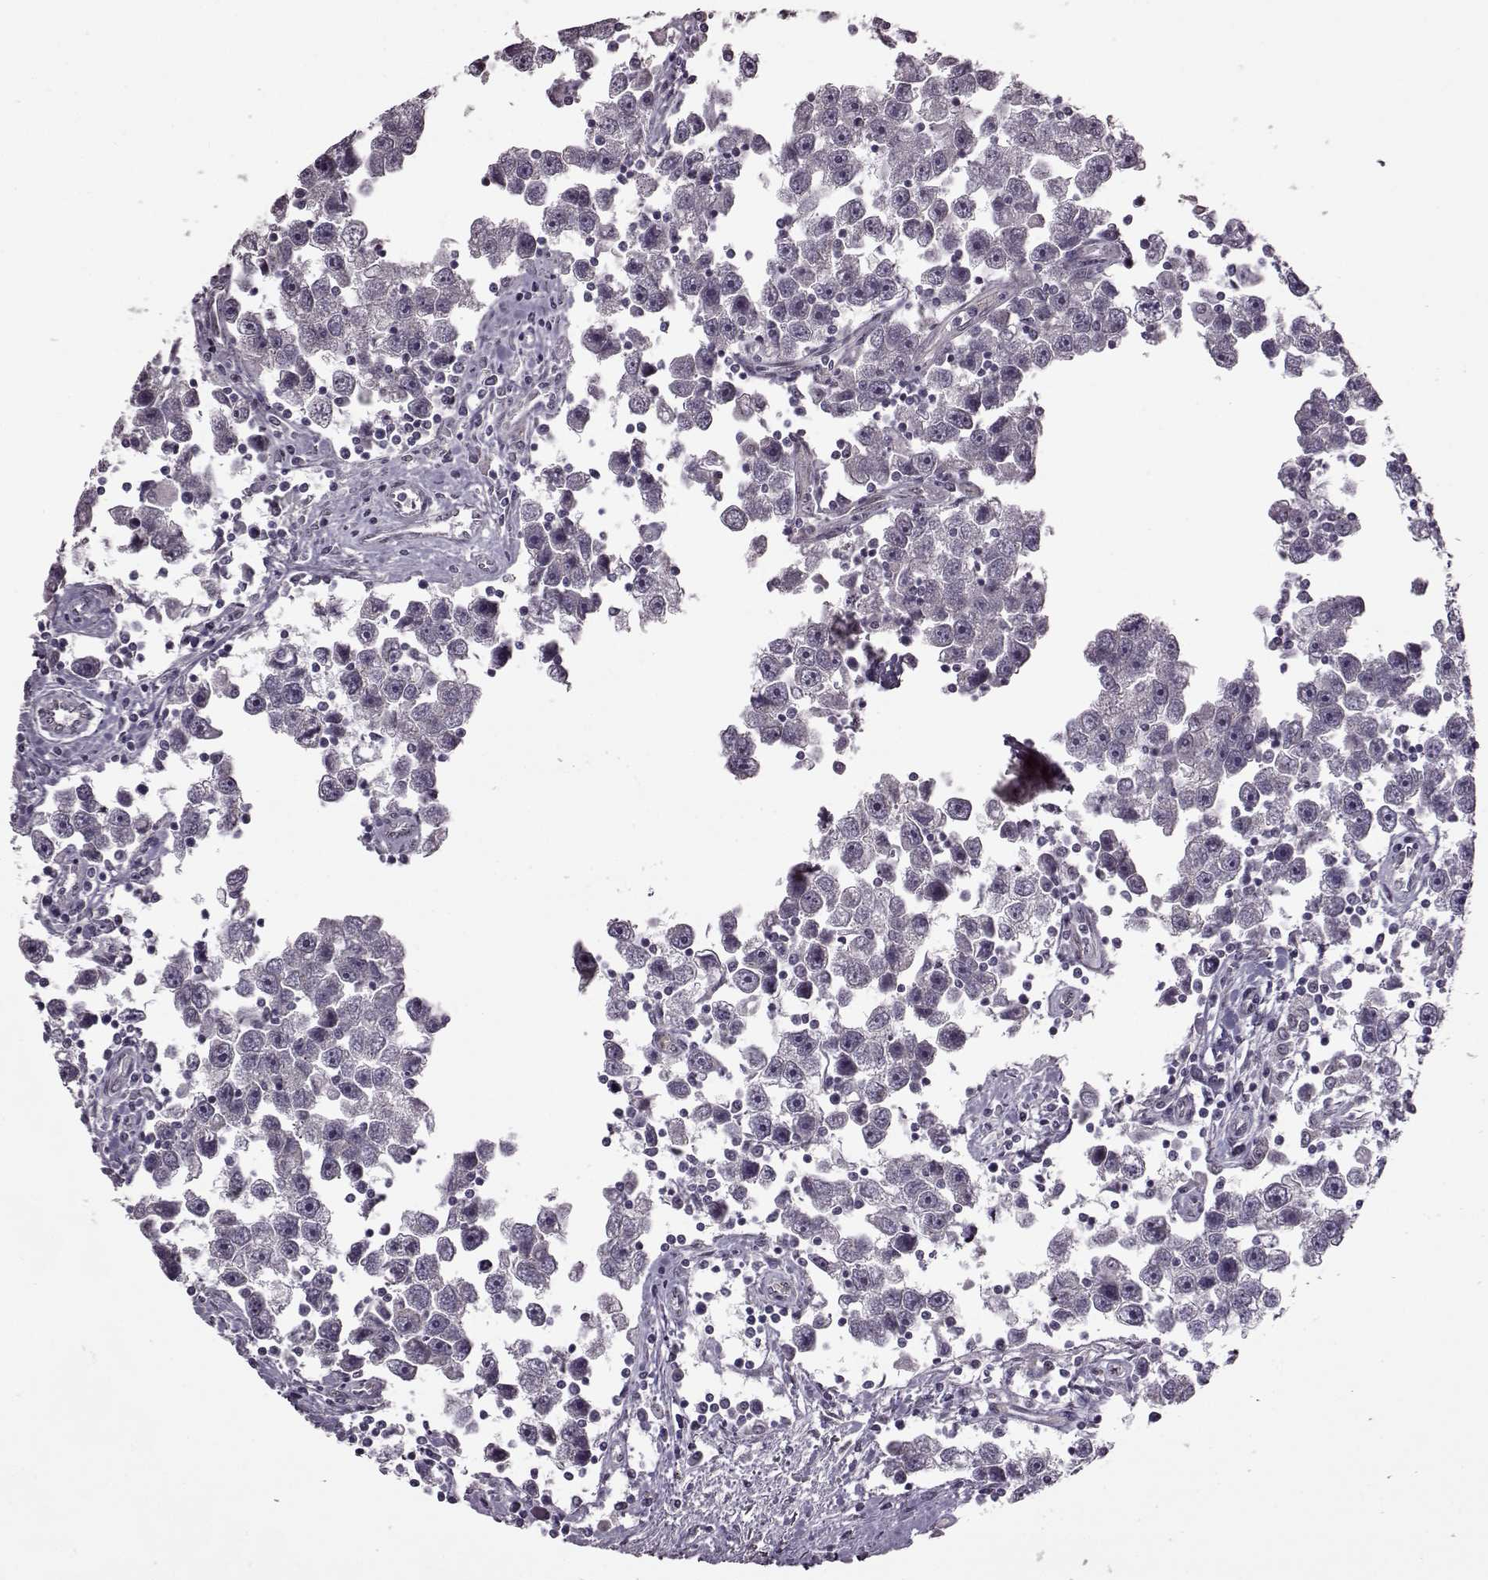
{"staining": {"intensity": "negative", "quantity": "none", "location": "none"}, "tissue": "testis cancer", "cell_type": "Tumor cells", "image_type": "cancer", "snomed": [{"axis": "morphology", "description": "Seminoma, NOS"}, {"axis": "topography", "description": "Testis"}], "caption": "High power microscopy histopathology image of an IHC photomicrograph of seminoma (testis), revealing no significant staining in tumor cells.", "gene": "STX1B", "patient": {"sex": "male", "age": 30}}